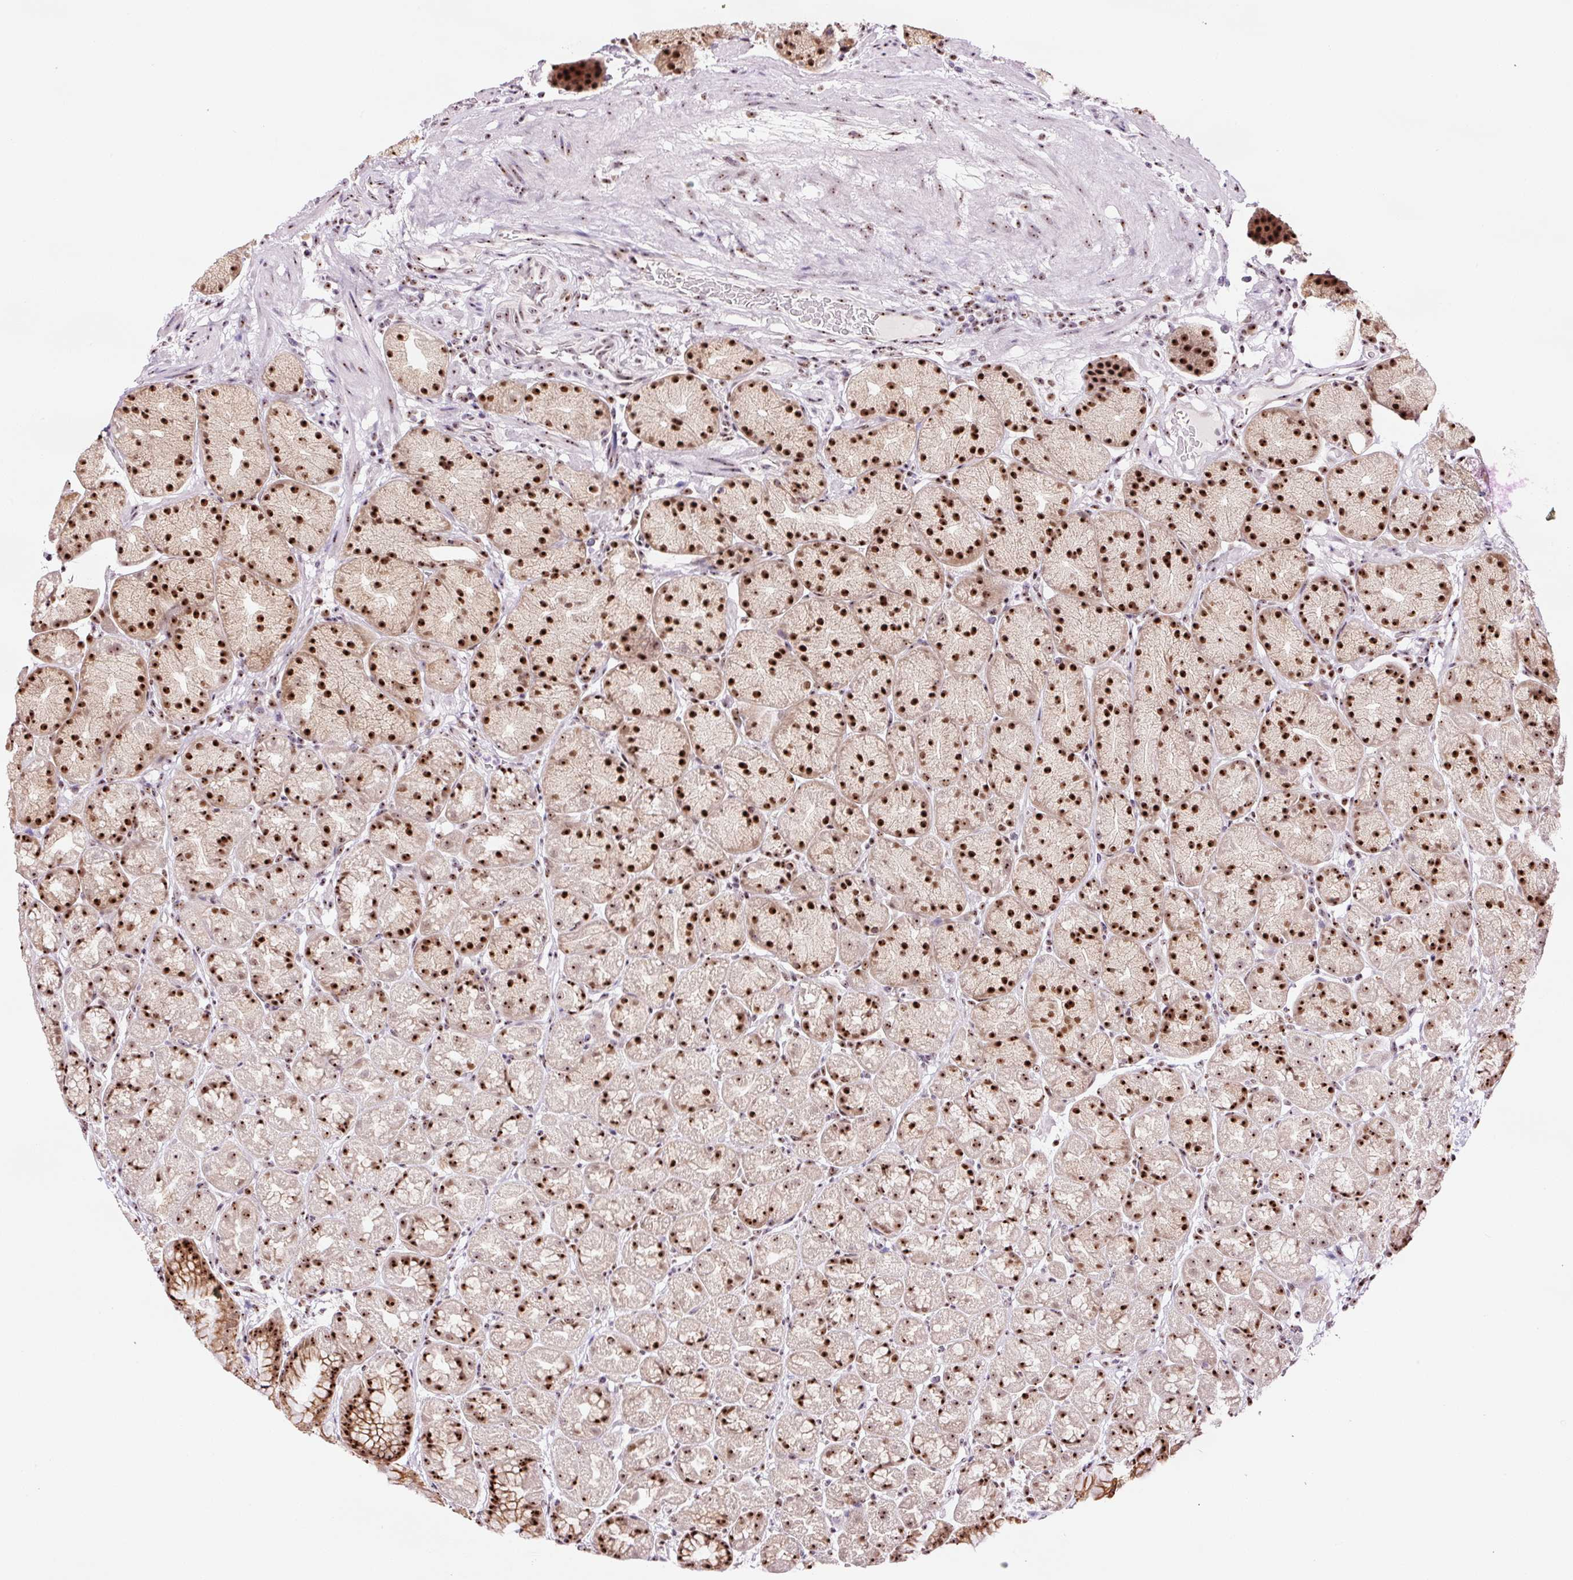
{"staining": {"intensity": "moderate", "quantity": ">75%", "location": "cytoplasmic/membranous,nuclear"}, "tissue": "stomach", "cell_type": "Glandular cells", "image_type": "normal", "snomed": [{"axis": "morphology", "description": "Normal tissue, NOS"}, {"axis": "topography", "description": "Stomach, lower"}], "caption": "This histopathology image reveals IHC staining of unremarkable human stomach, with medium moderate cytoplasmic/membranous,nuclear expression in about >75% of glandular cells.", "gene": "GNL3", "patient": {"sex": "male", "age": 67}}